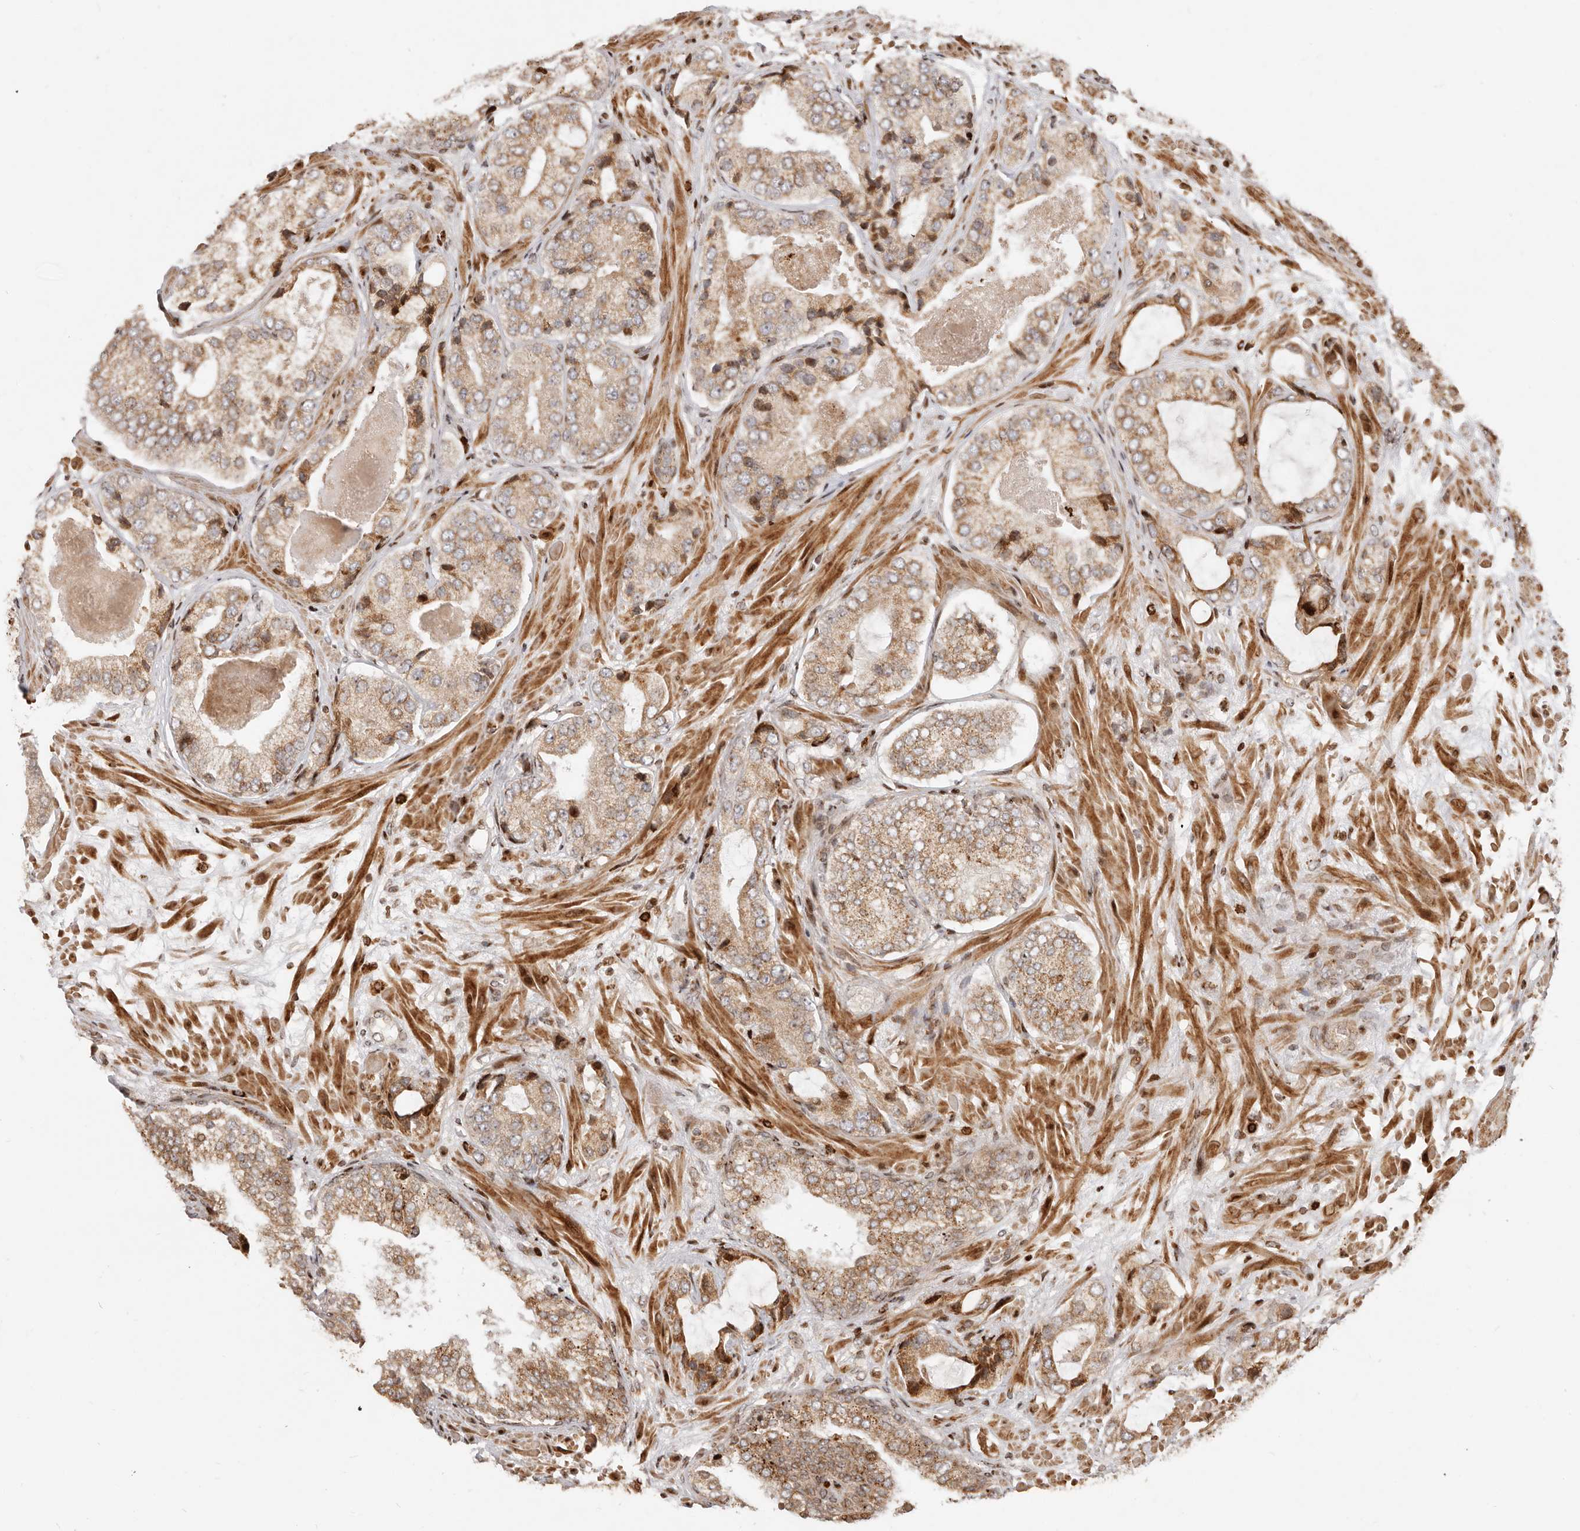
{"staining": {"intensity": "moderate", "quantity": ">75%", "location": "cytoplasmic/membranous"}, "tissue": "prostate cancer", "cell_type": "Tumor cells", "image_type": "cancer", "snomed": [{"axis": "morphology", "description": "Normal tissue, NOS"}, {"axis": "morphology", "description": "Adenocarcinoma, High grade"}, {"axis": "topography", "description": "Prostate"}, {"axis": "topography", "description": "Peripheral nerve tissue"}], "caption": "Human adenocarcinoma (high-grade) (prostate) stained with a protein marker reveals moderate staining in tumor cells.", "gene": "TRIM4", "patient": {"sex": "male", "age": 59}}